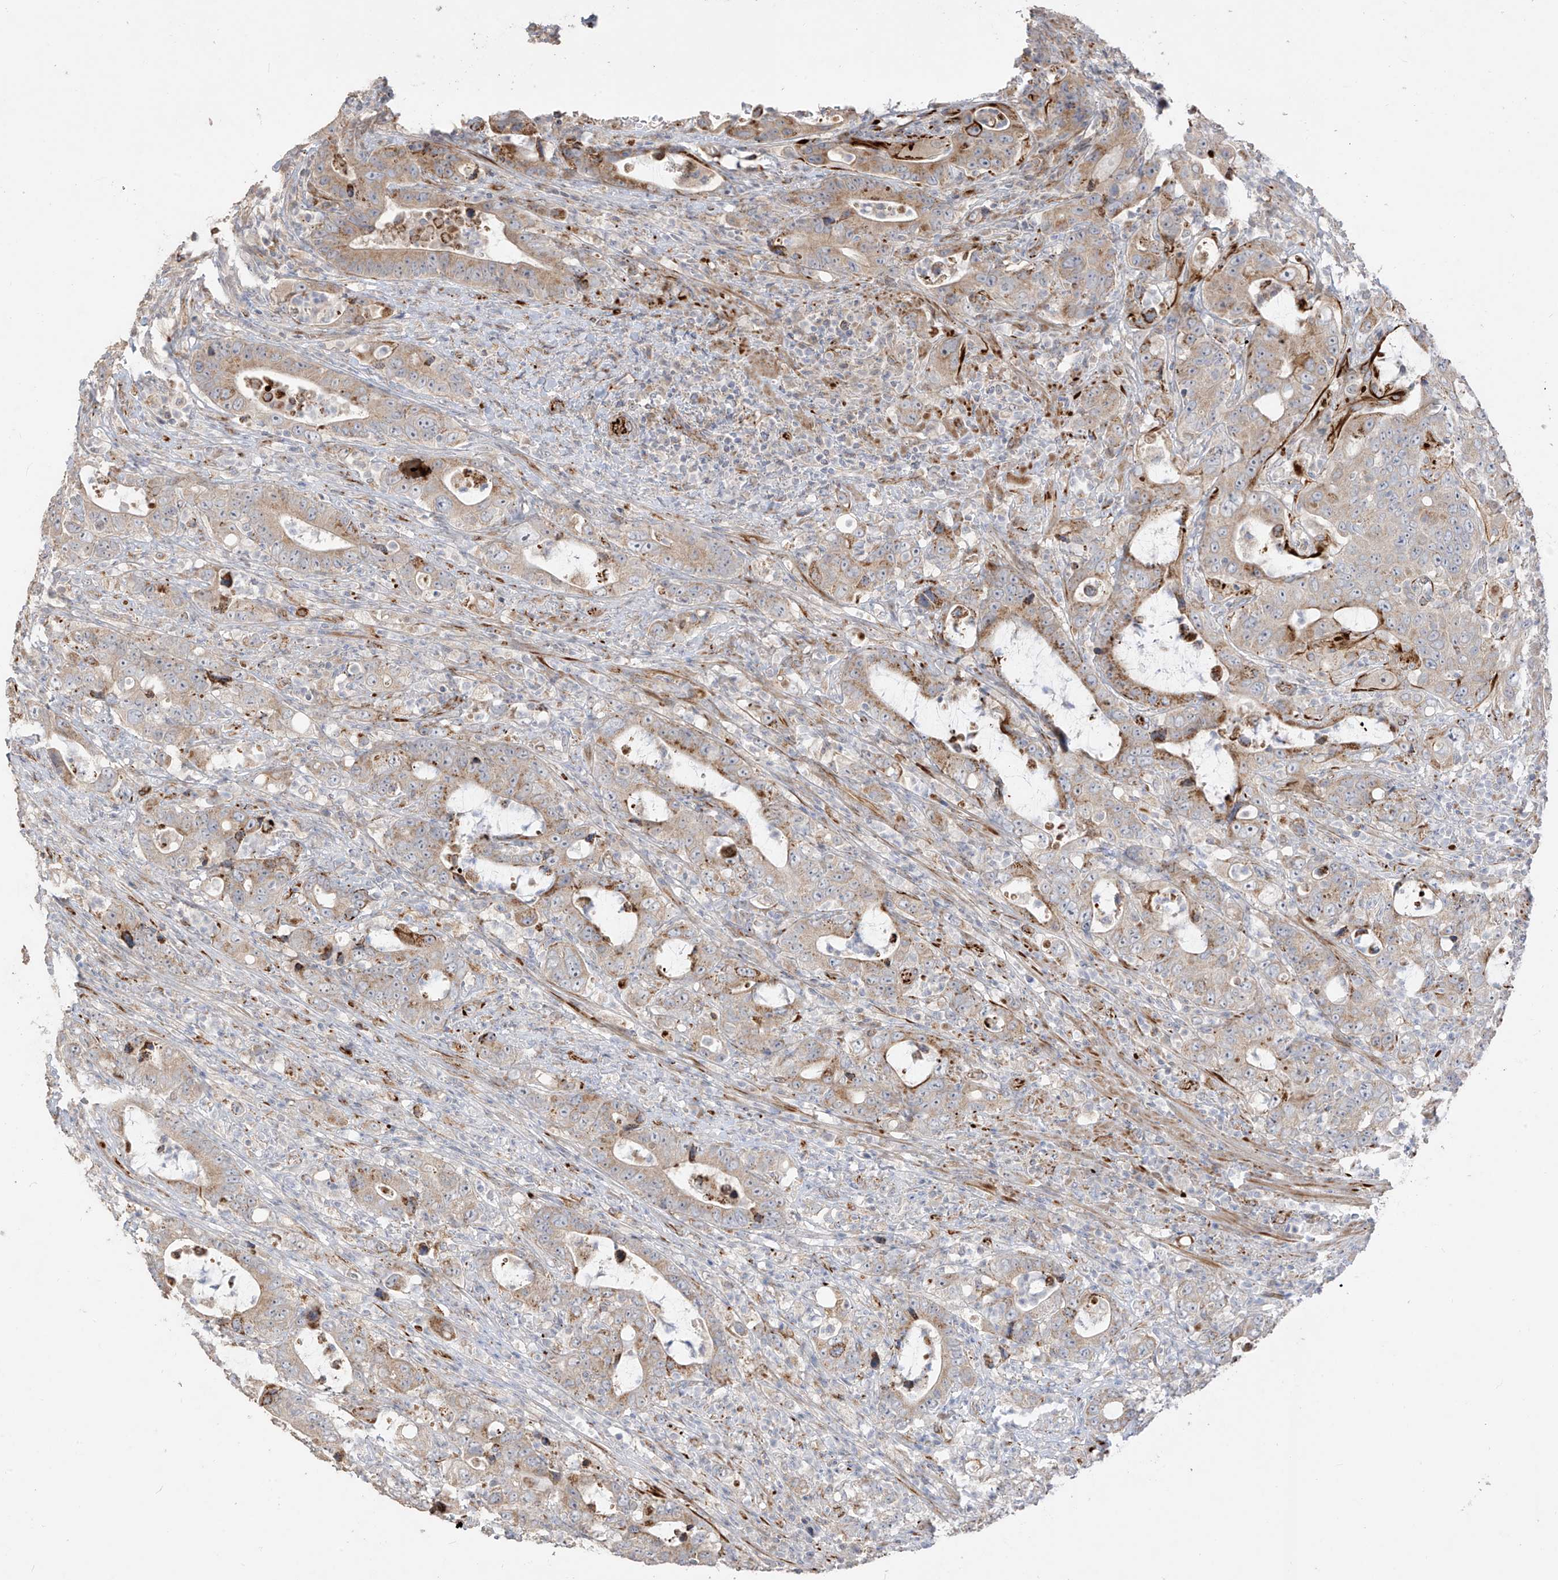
{"staining": {"intensity": "moderate", "quantity": "25%-75%", "location": "cytoplasmic/membranous"}, "tissue": "colorectal cancer", "cell_type": "Tumor cells", "image_type": "cancer", "snomed": [{"axis": "morphology", "description": "Adenocarcinoma, NOS"}, {"axis": "topography", "description": "Colon"}], "caption": "Colorectal cancer stained for a protein (brown) shows moderate cytoplasmic/membranous positive expression in approximately 25%-75% of tumor cells.", "gene": "DCDC2", "patient": {"sex": "female", "age": 75}}